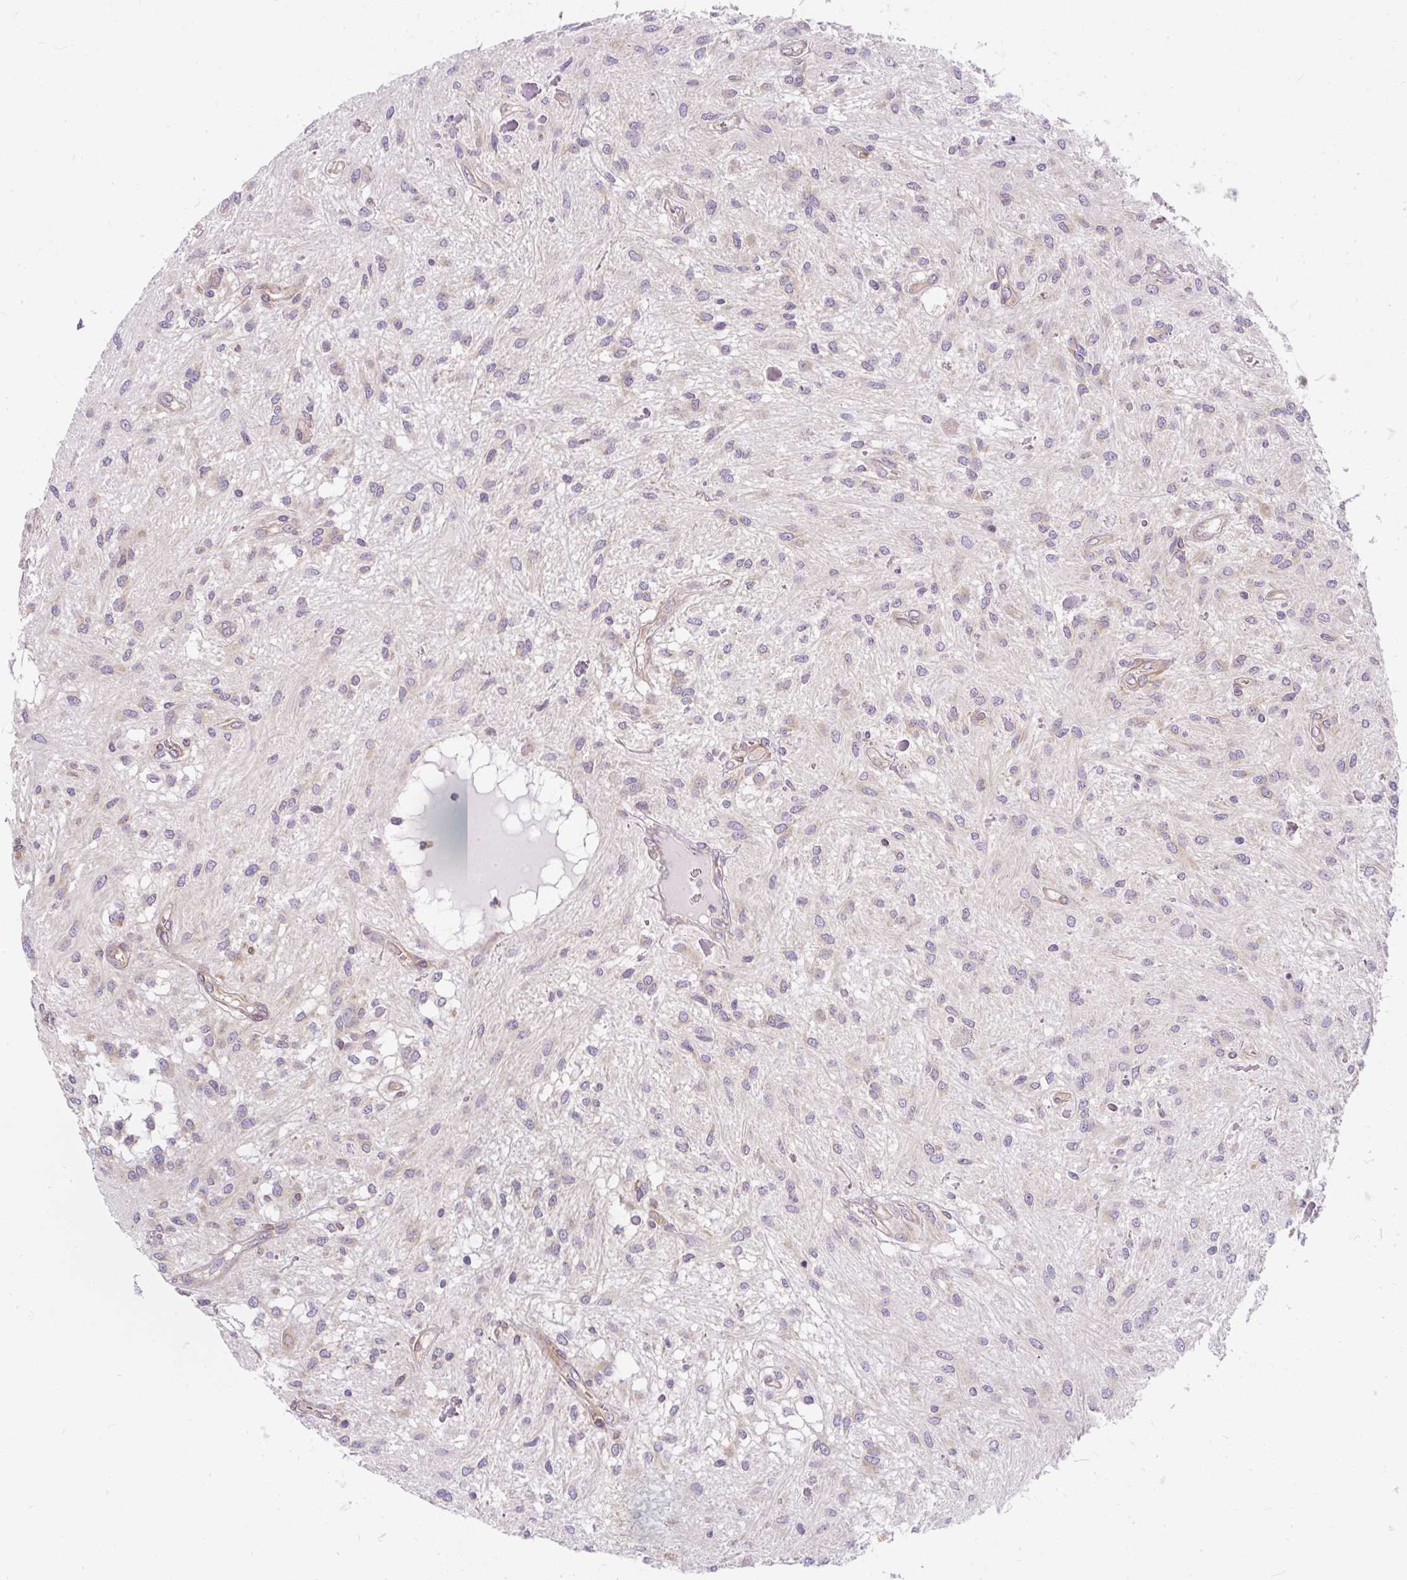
{"staining": {"intensity": "negative", "quantity": "none", "location": "none"}, "tissue": "glioma", "cell_type": "Tumor cells", "image_type": "cancer", "snomed": [{"axis": "morphology", "description": "Glioma, malignant, Low grade"}, {"axis": "topography", "description": "Cerebellum"}], "caption": "Human malignant low-grade glioma stained for a protein using immunohistochemistry exhibits no expression in tumor cells.", "gene": "CYP20A1", "patient": {"sex": "female", "age": 14}}